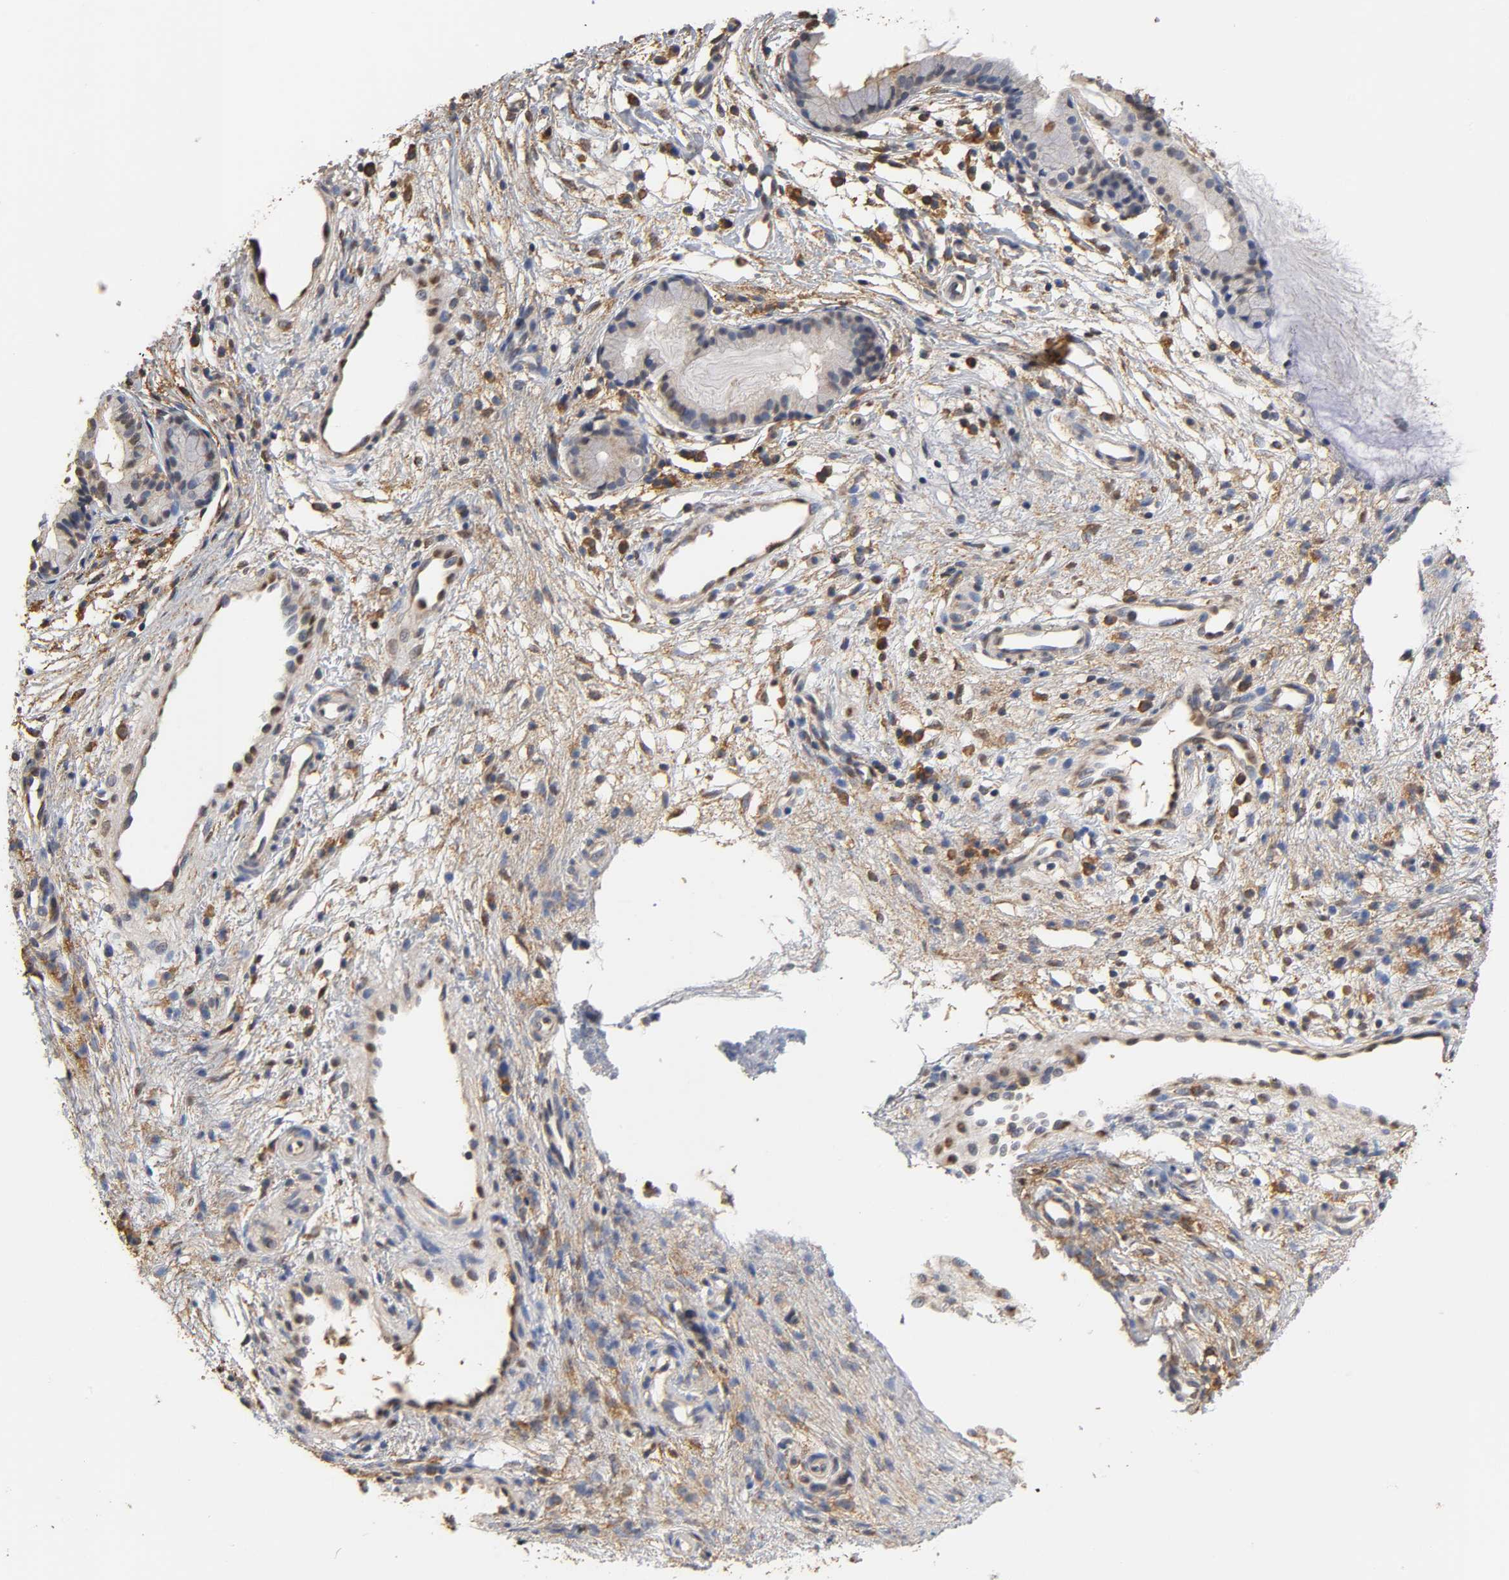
{"staining": {"intensity": "strong", "quantity": ">75%", "location": "cytoplasmic/membranous"}, "tissue": "nasopharynx", "cell_type": "Respiratory epithelial cells", "image_type": "normal", "snomed": [{"axis": "morphology", "description": "Normal tissue, NOS"}, {"axis": "topography", "description": "Nasopharynx"}], "caption": "A high-resolution histopathology image shows immunohistochemistry staining of benign nasopharynx, which shows strong cytoplasmic/membranous positivity in approximately >75% of respiratory epithelial cells.", "gene": "PKN1", "patient": {"sex": "male", "age": 21}}